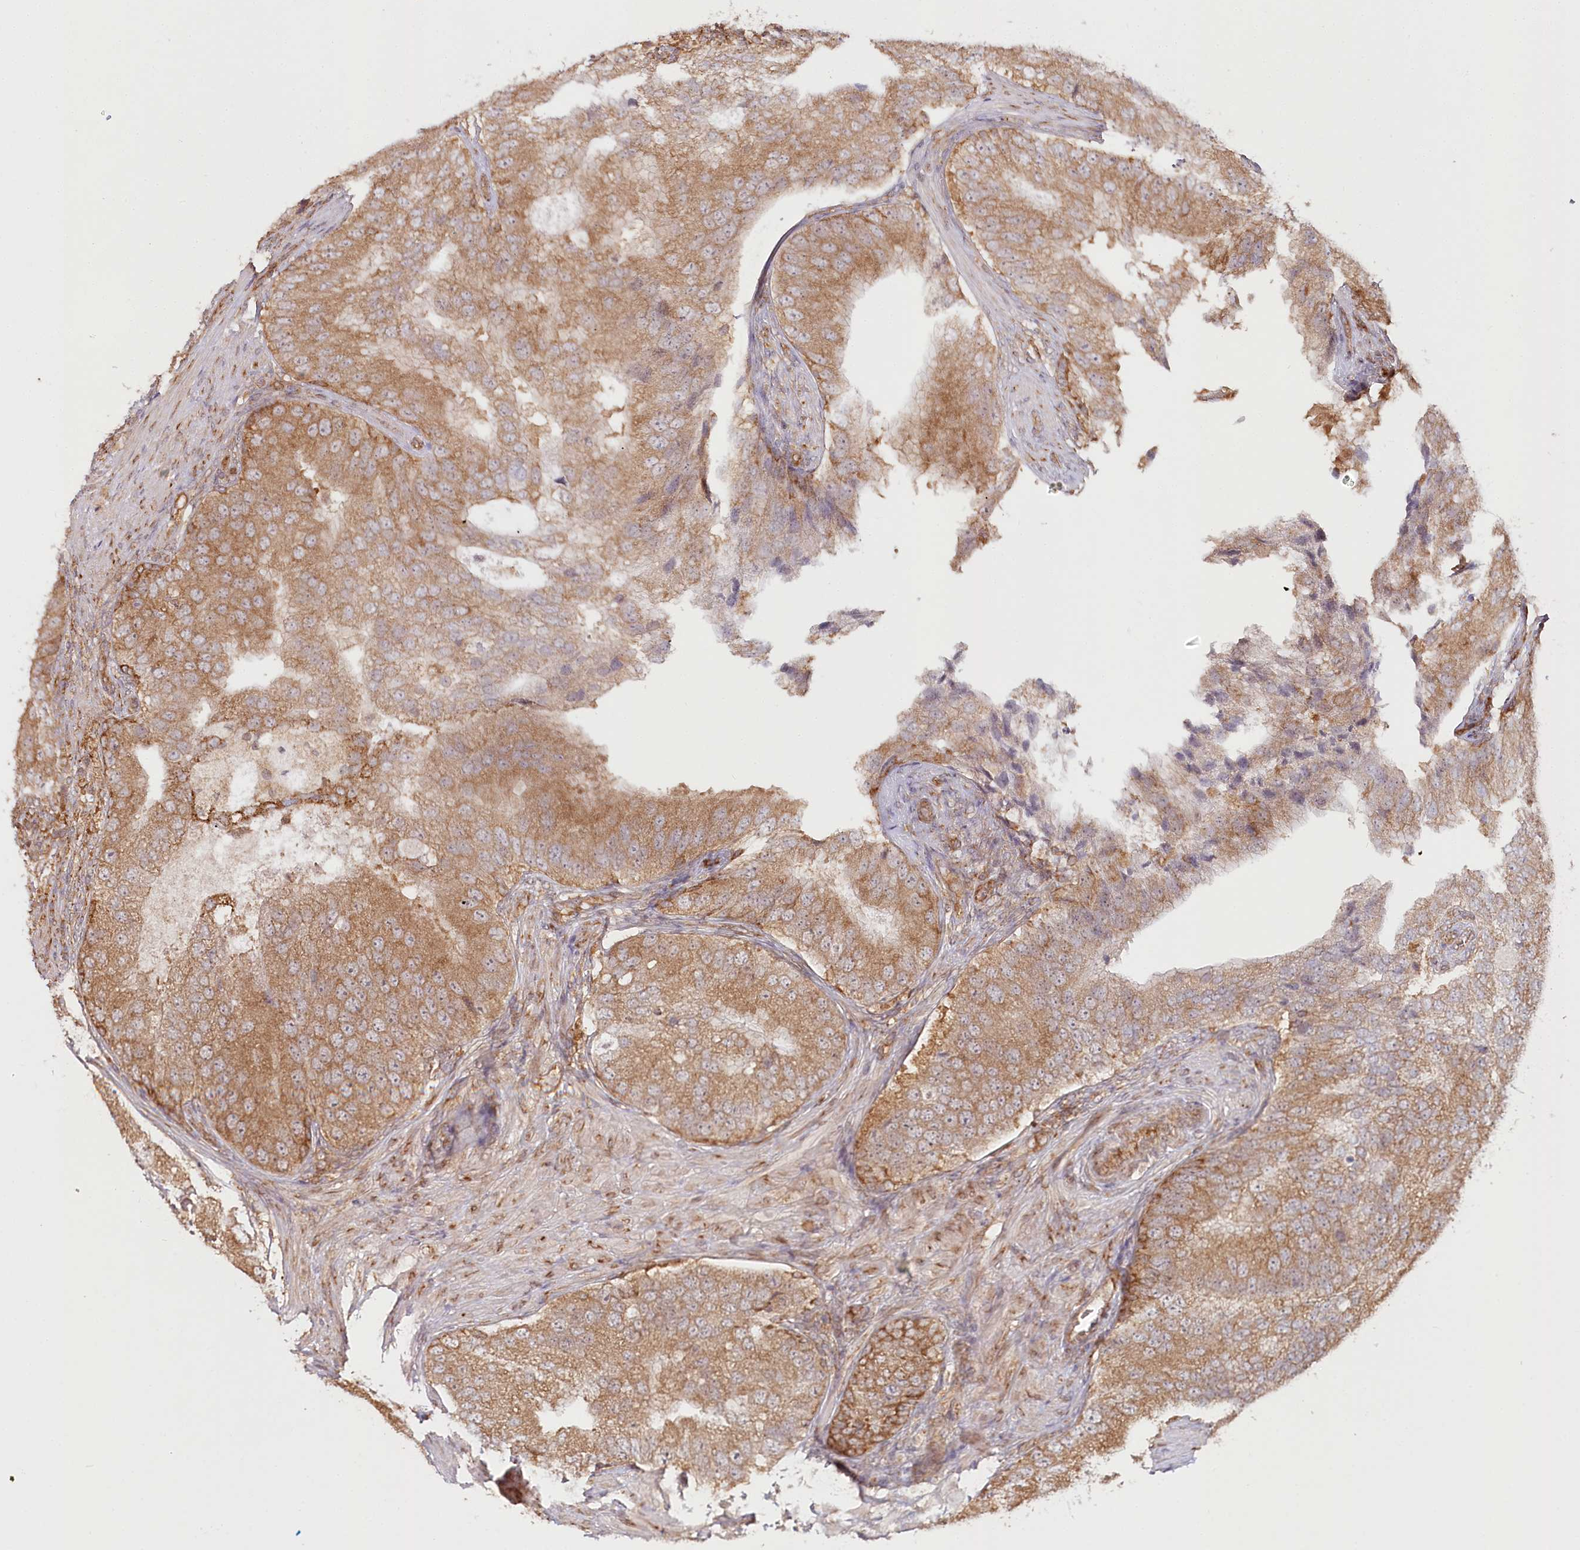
{"staining": {"intensity": "moderate", "quantity": ">75%", "location": "cytoplasmic/membranous"}, "tissue": "prostate cancer", "cell_type": "Tumor cells", "image_type": "cancer", "snomed": [{"axis": "morphology", "description": "Adenocarcinoma, High grade"}, {"axis": "topography", "description": "Prostate"}], "caption": "Prostate high-grade adenocarcinoma tissue exhibits moderate cytoplasmic/membranous positivity in about >75% of tumor cells", "gene": "OTUD4", "patient": {"sex": "male", "age": 70}}